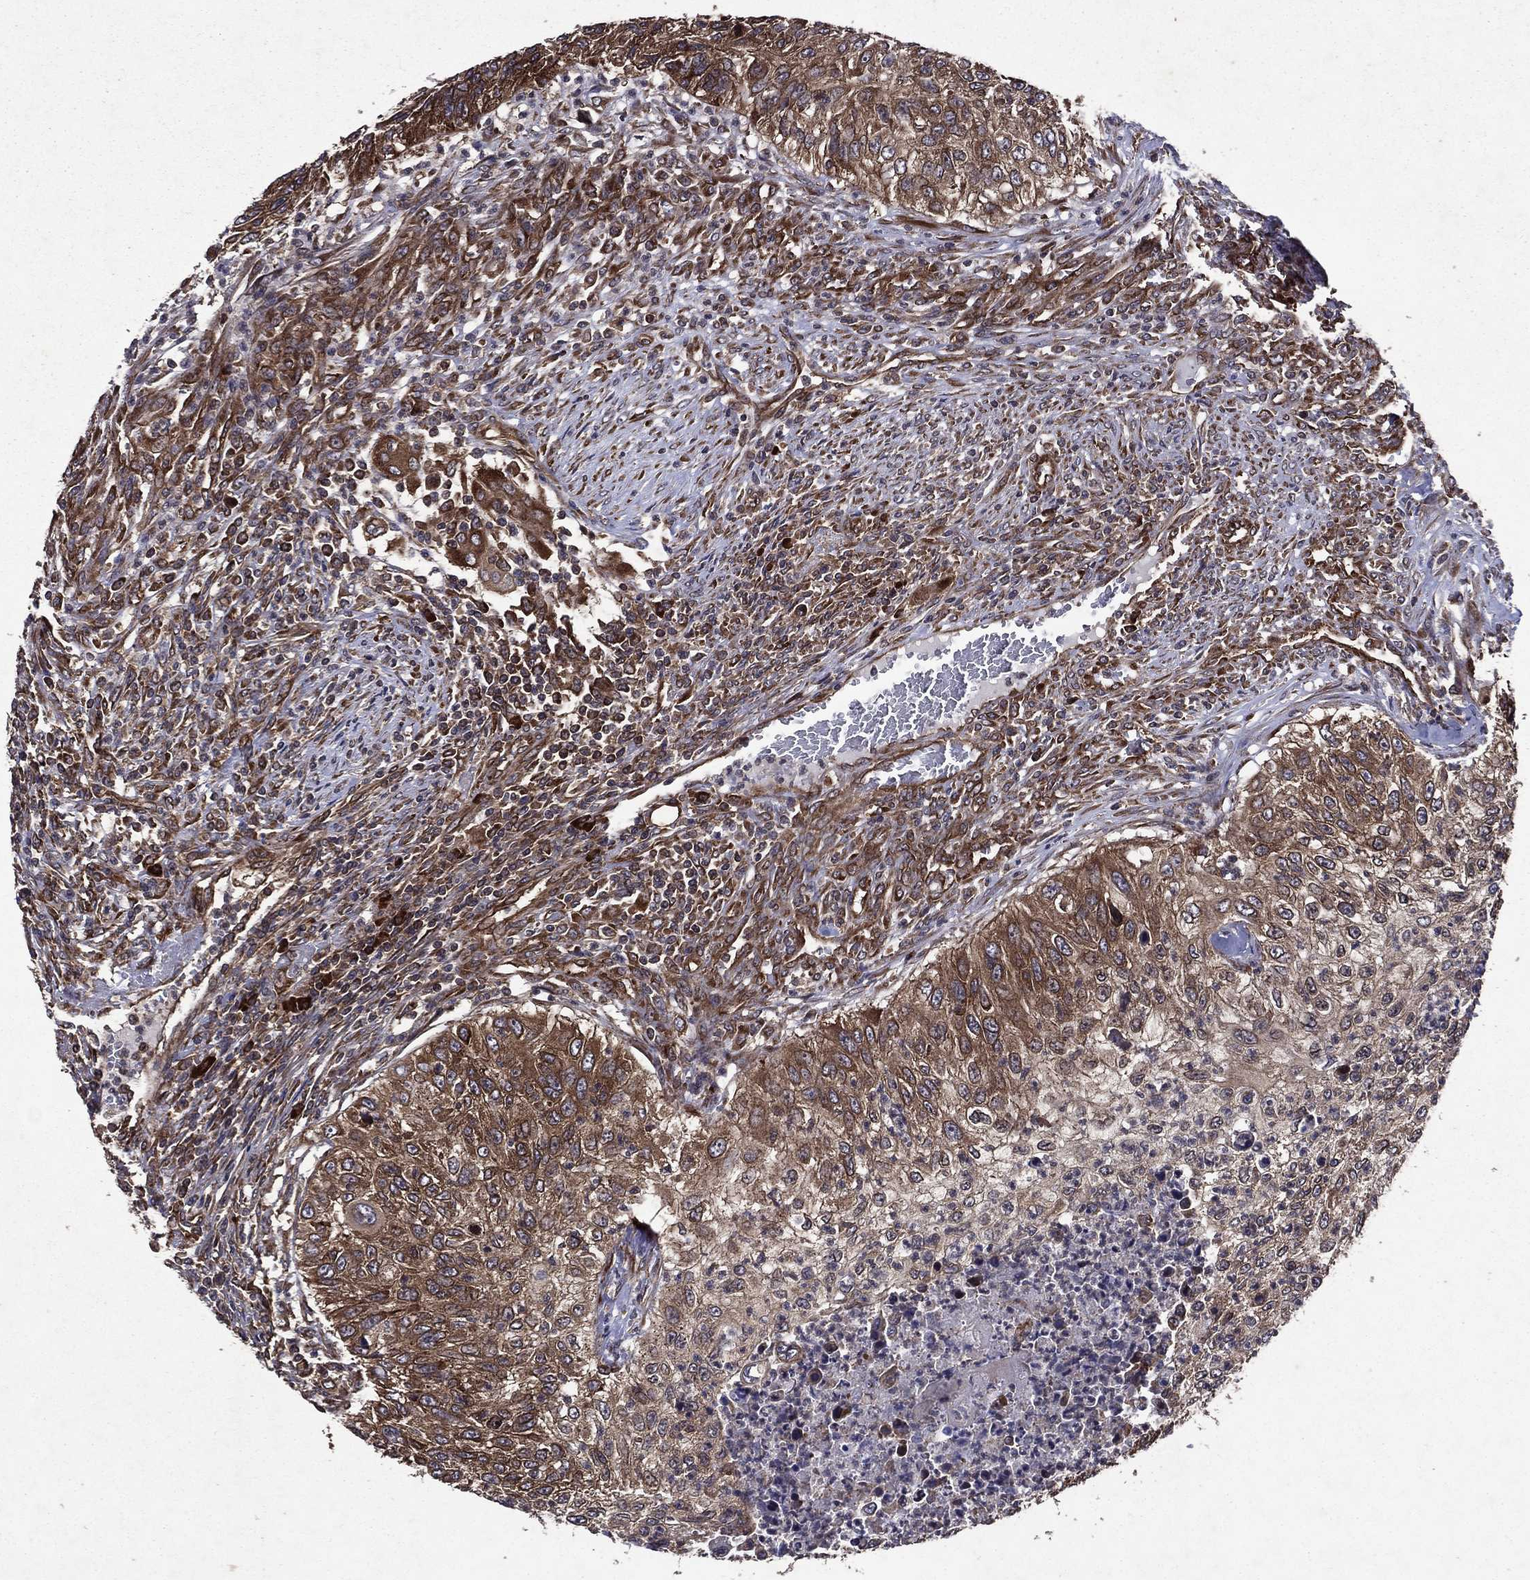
{"staining": {"intensity": "moderate", "quantity": ">75%", "location": "cytoplasmic/membranous"}, "tissue": "urothelial cancer", "cell_type": "Tumor cells", "image_type": "cancer", "snomed": [{"axis": "morphology", "description": "Urothelial carcinoma, High grade"}, {"axis": "topography", "description": "Urinary bladder"}], "caption": "This image displays urothelial cancer stained with immunohistochemistry to label a protein in brown. The cytoplasmic/membranous of tumor cells show moderate positivity for the protein. Nuclei are counter-stained blue.", "gene": "EIF2B4", "patient": {"sex": "female", "age": 60}}